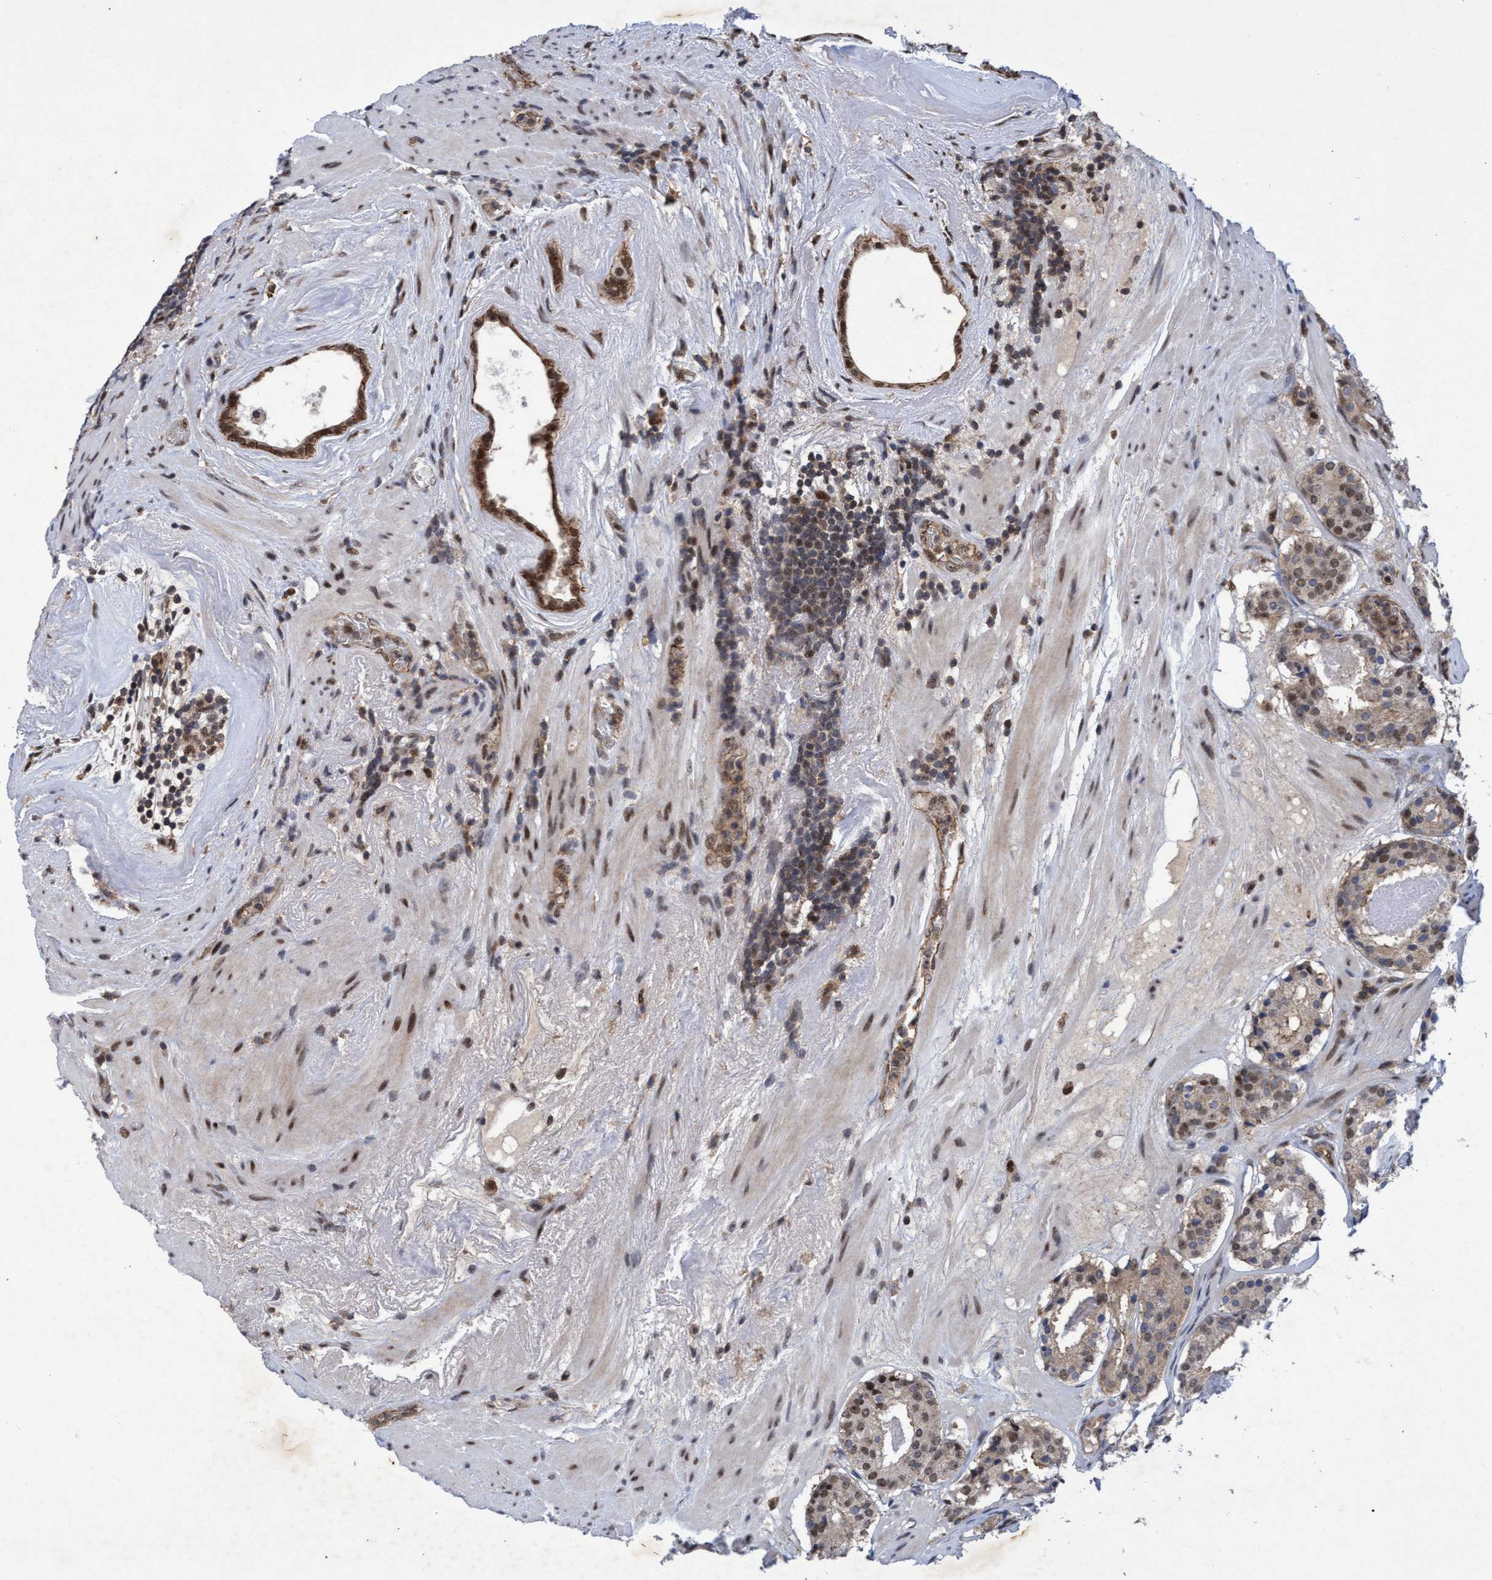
{"staining": {"intensity": "weak", "quantity": ">75%", "location": "cytoplasmic/membranous,nuclear"}, "tissue": "prostate cancer", "cell_type": "Tumor cells", "image_type": "cancer", "snomed": [{"axis": "morphology", "description": "Adenocarcinoma, Low grade"}, {"axis": "topography", "description": "Prostate"}], "caption": "Tumor cells exhibit low levels of weak cytoplasmic/membranous and nuclear staining in approximately >75% of cells in prostate cancer (low-grade adenocarcinoma). (brown staining indicates protein expression, while blue staining denotes nuclei).", "gene": "GTF2F1", "patient": {"sex": "male", "age": 69}}